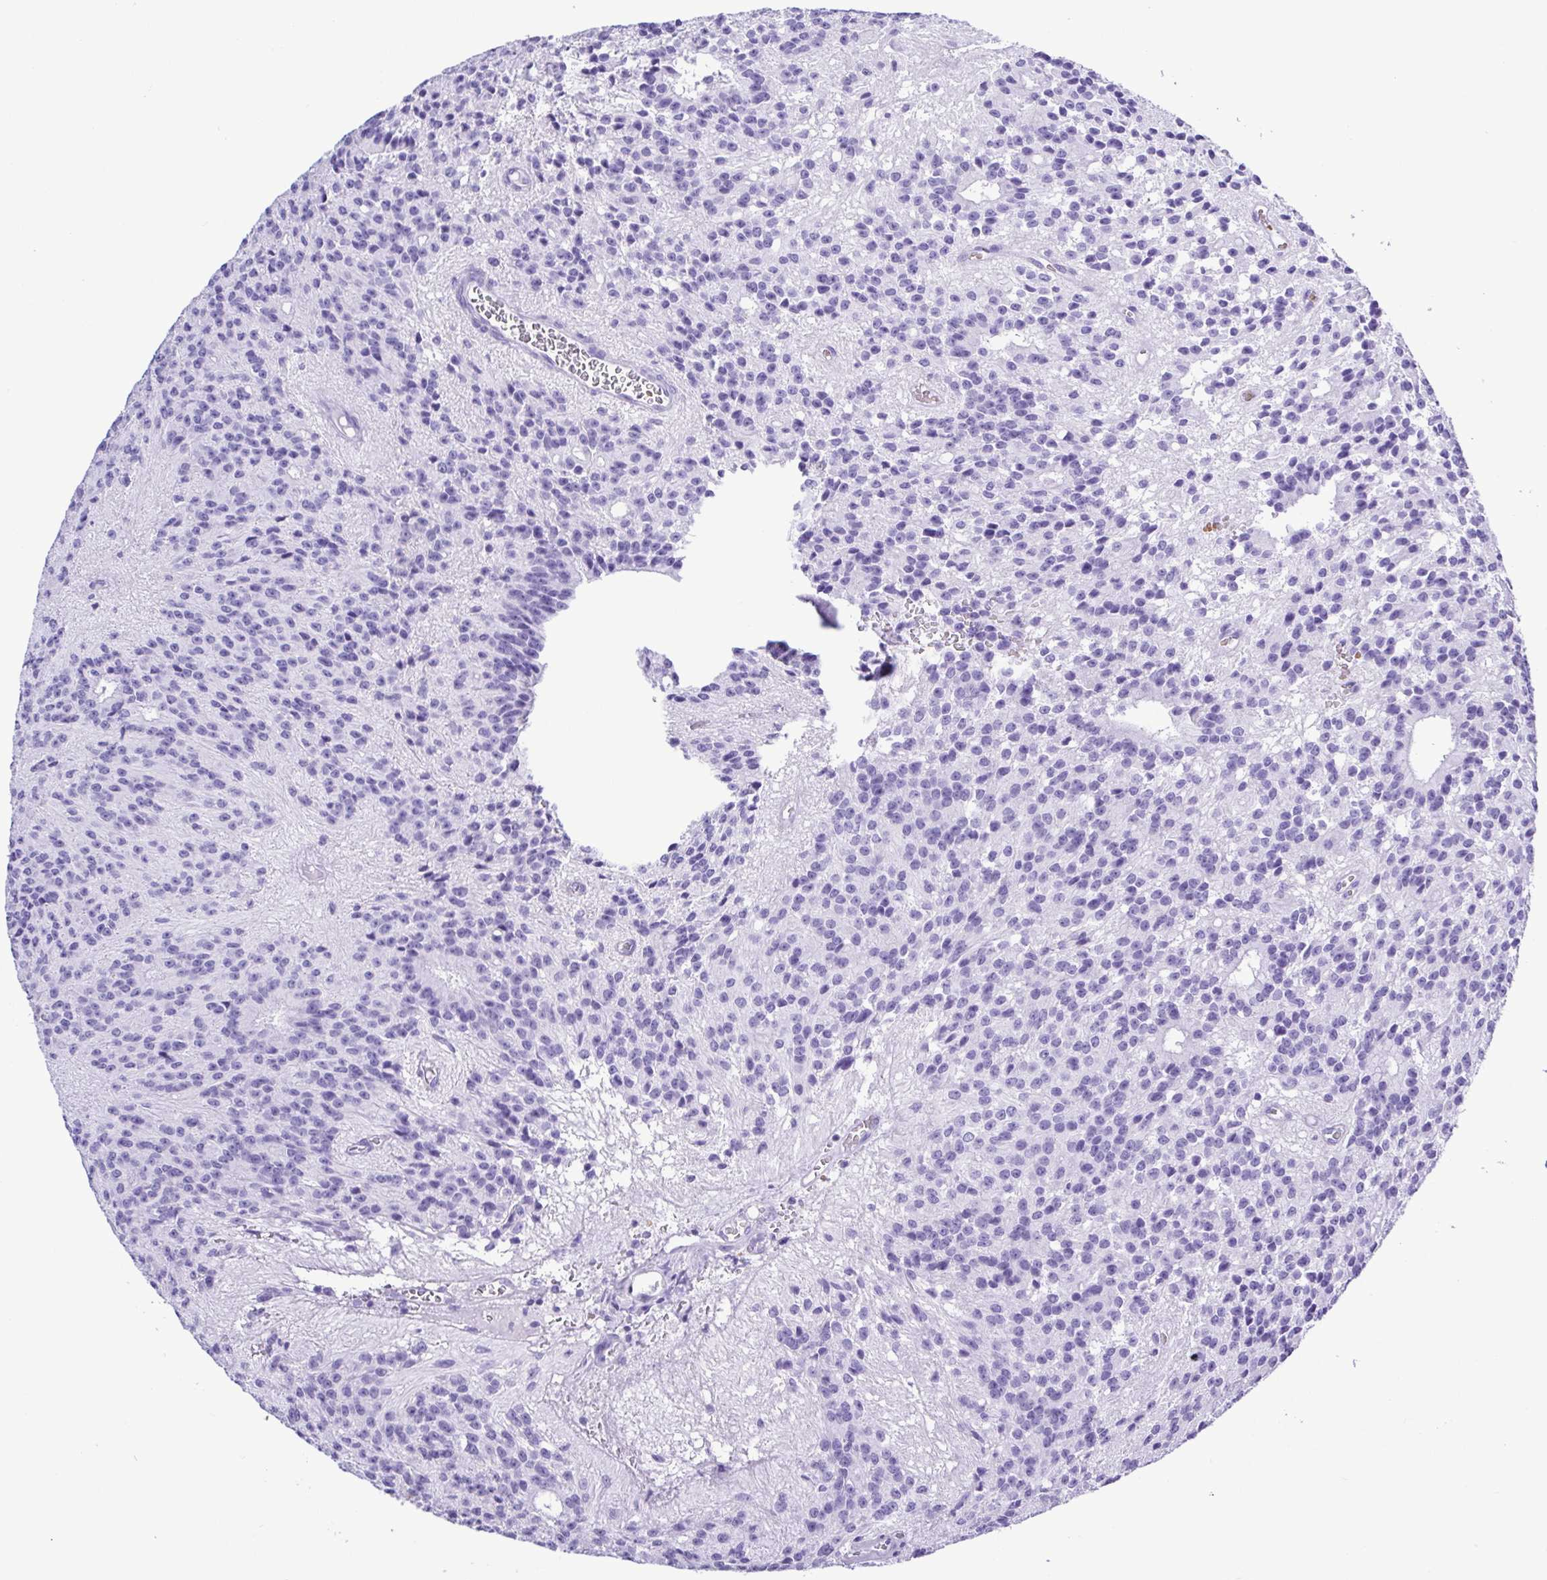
{"staining": {"intensity": "negative", "quantity": "none", "location": "none"}, "tissue": "glioma", "cell_type": "Tumor cells", "image_type": "cancer", "snomed": [{"axis": "morphology", "description": "Glioma, malignant, Low grade"}, {"axis": "topography", "description": "Brain"}], "caption": "A histopathology image of human malignant glioma (low-grade) is negative for staining in tumor cells.", "gene": "SYT1", "patient": {"sex": "male", "age": 31}}